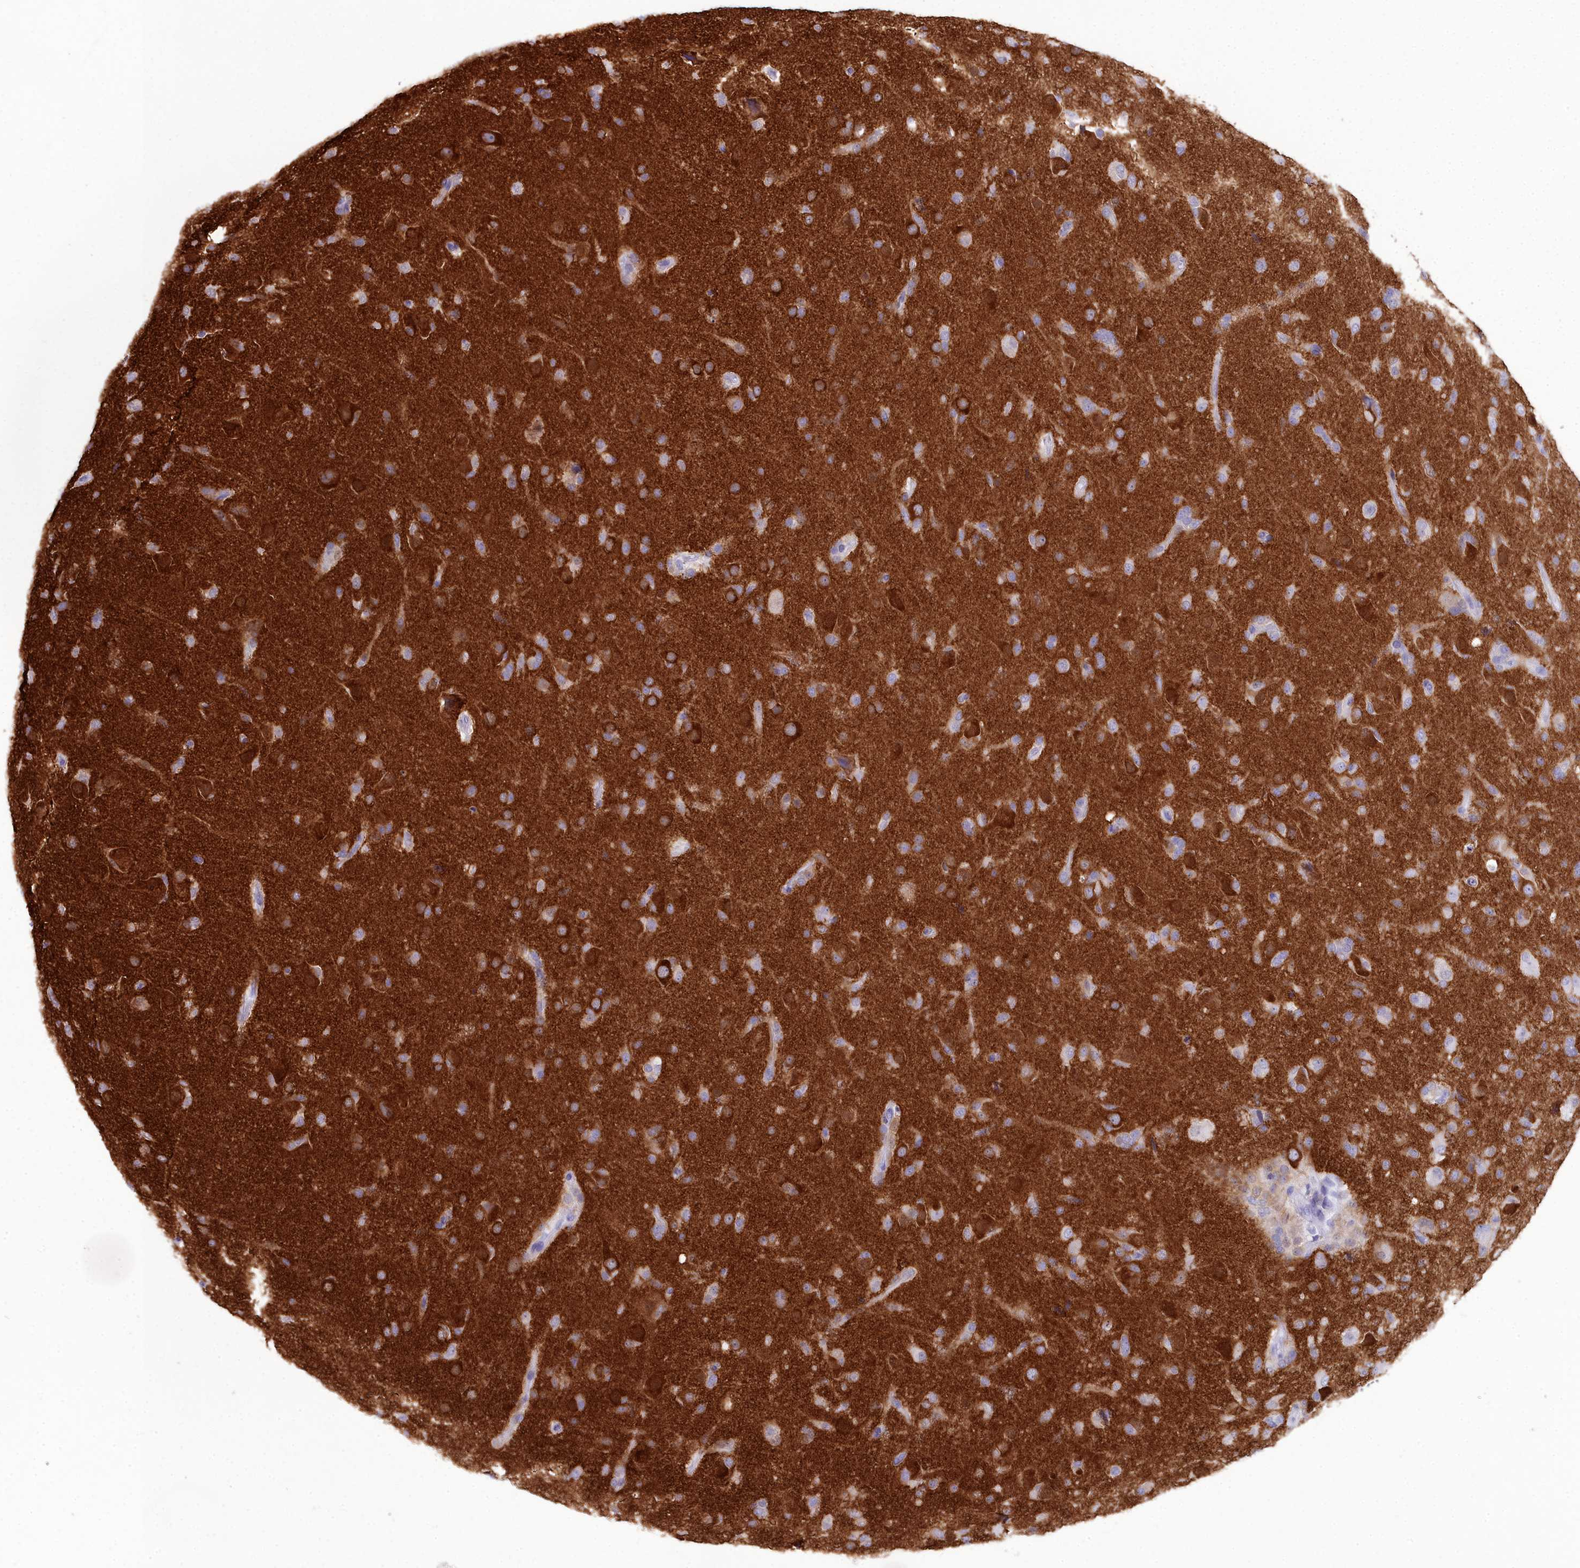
{"staining": {"intensity": "moderate", "quantity": "<25%", "location": "cytoplasmic/membranous"}, "tissue": "glioma", "cell_type": "Tumor cells", "image_type": "cancer", "snomed": [{"axis": "morphology", "description": "Glioma, malignant, Low grade"}, {"axis": "topography", "description": "Brain"}], "caption": "Immunohistochemical staining of human glioma exhibits moderate cytoplasmic/membranous protein positivity in about <25% of tumor cells. (IHC, brightfield microscopy, high magnification).", "gene": "MAP6", "patient": {"sex": "male", "age": 65}}